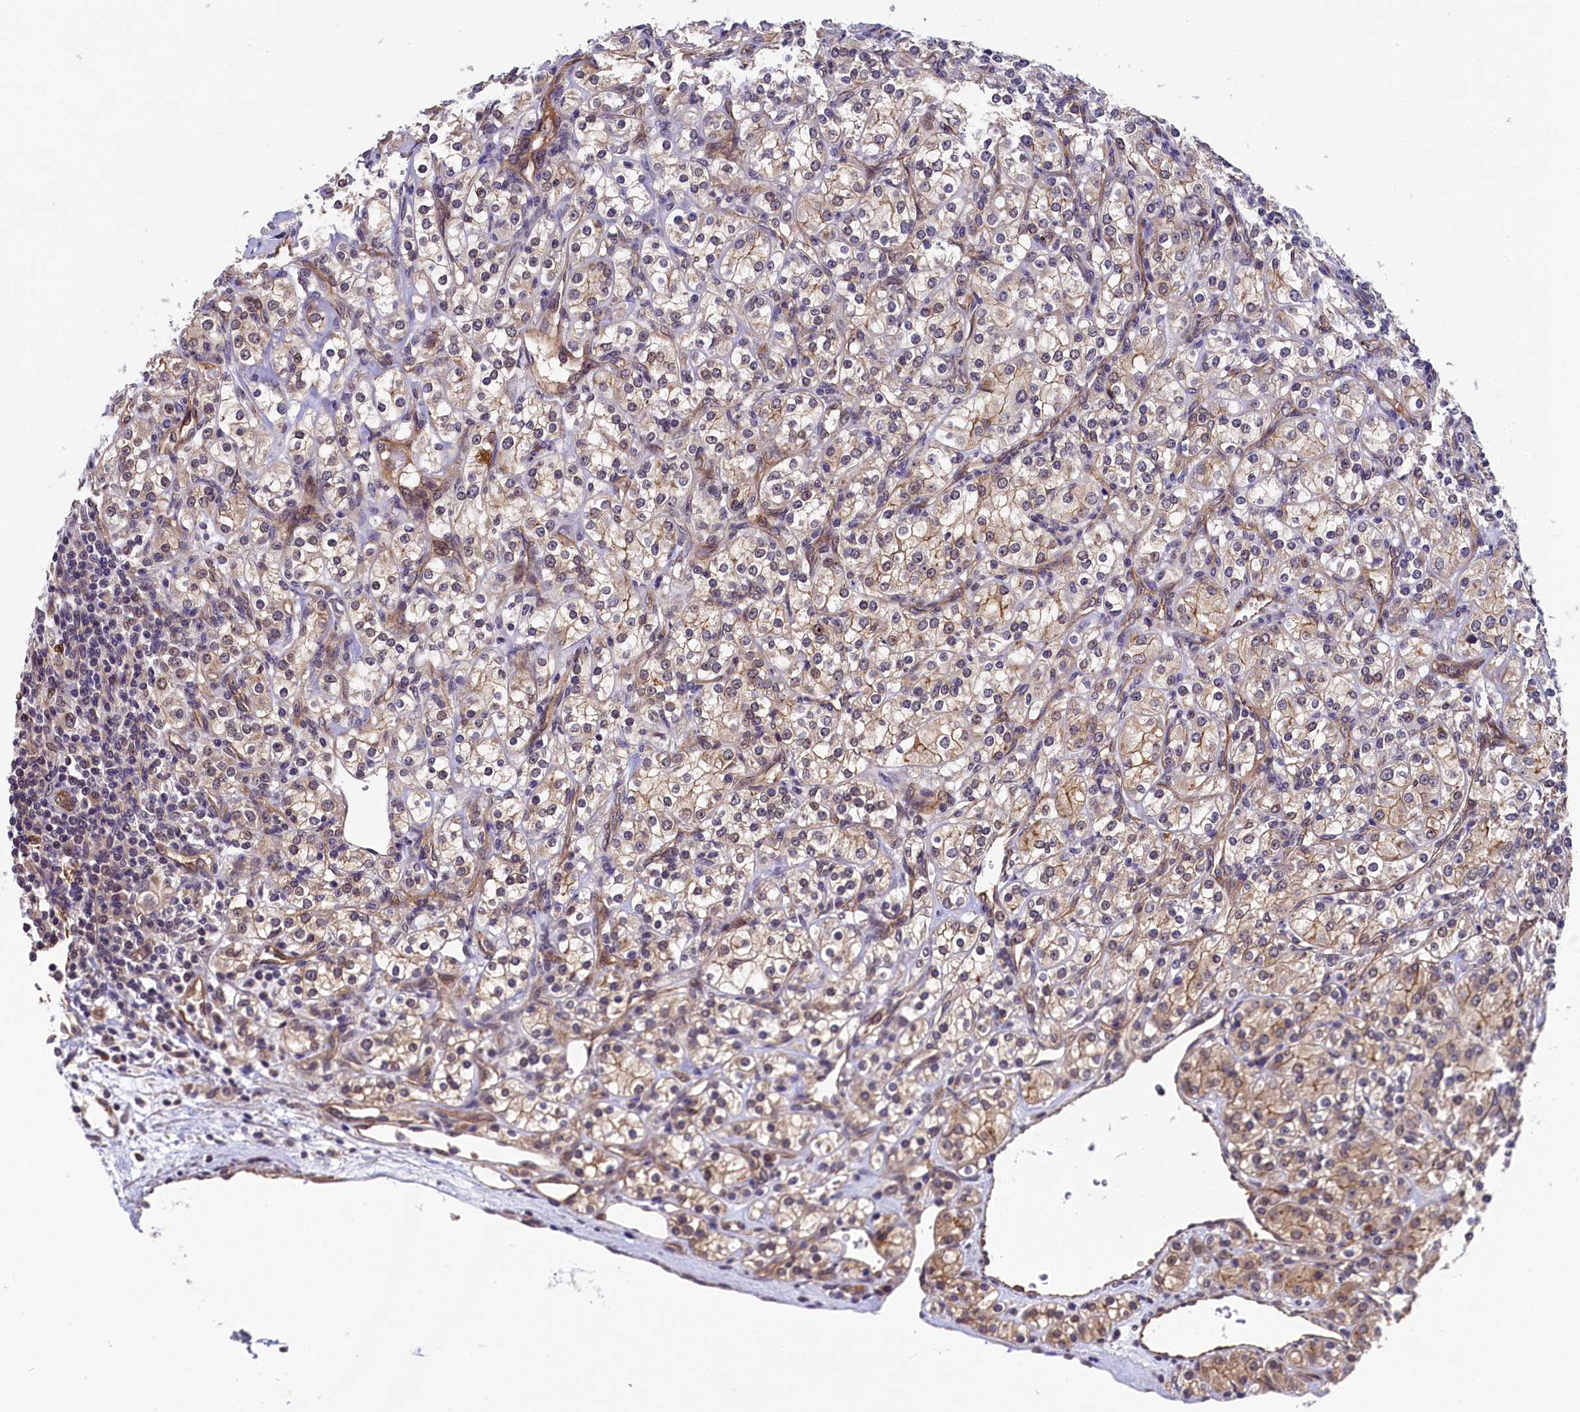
{"staining": {"intensity": "weak", "quantity": "<25%", "location": "cytoplasmic/membranous"}, "tissue": "renal cancer", "cell_type": "Tumor cells", "image_type": "cancer", "snomed": [{"axis": "morphology", "description": "Adenocarcinoma, NOS"}, {"axis": "topography", "description": "Kidney"}], "caption": "Tumor cells are negative for protein expression in human renal cancer.", "gene": "ARL14EP", "patient": {"sex": "male", "age": 77}}